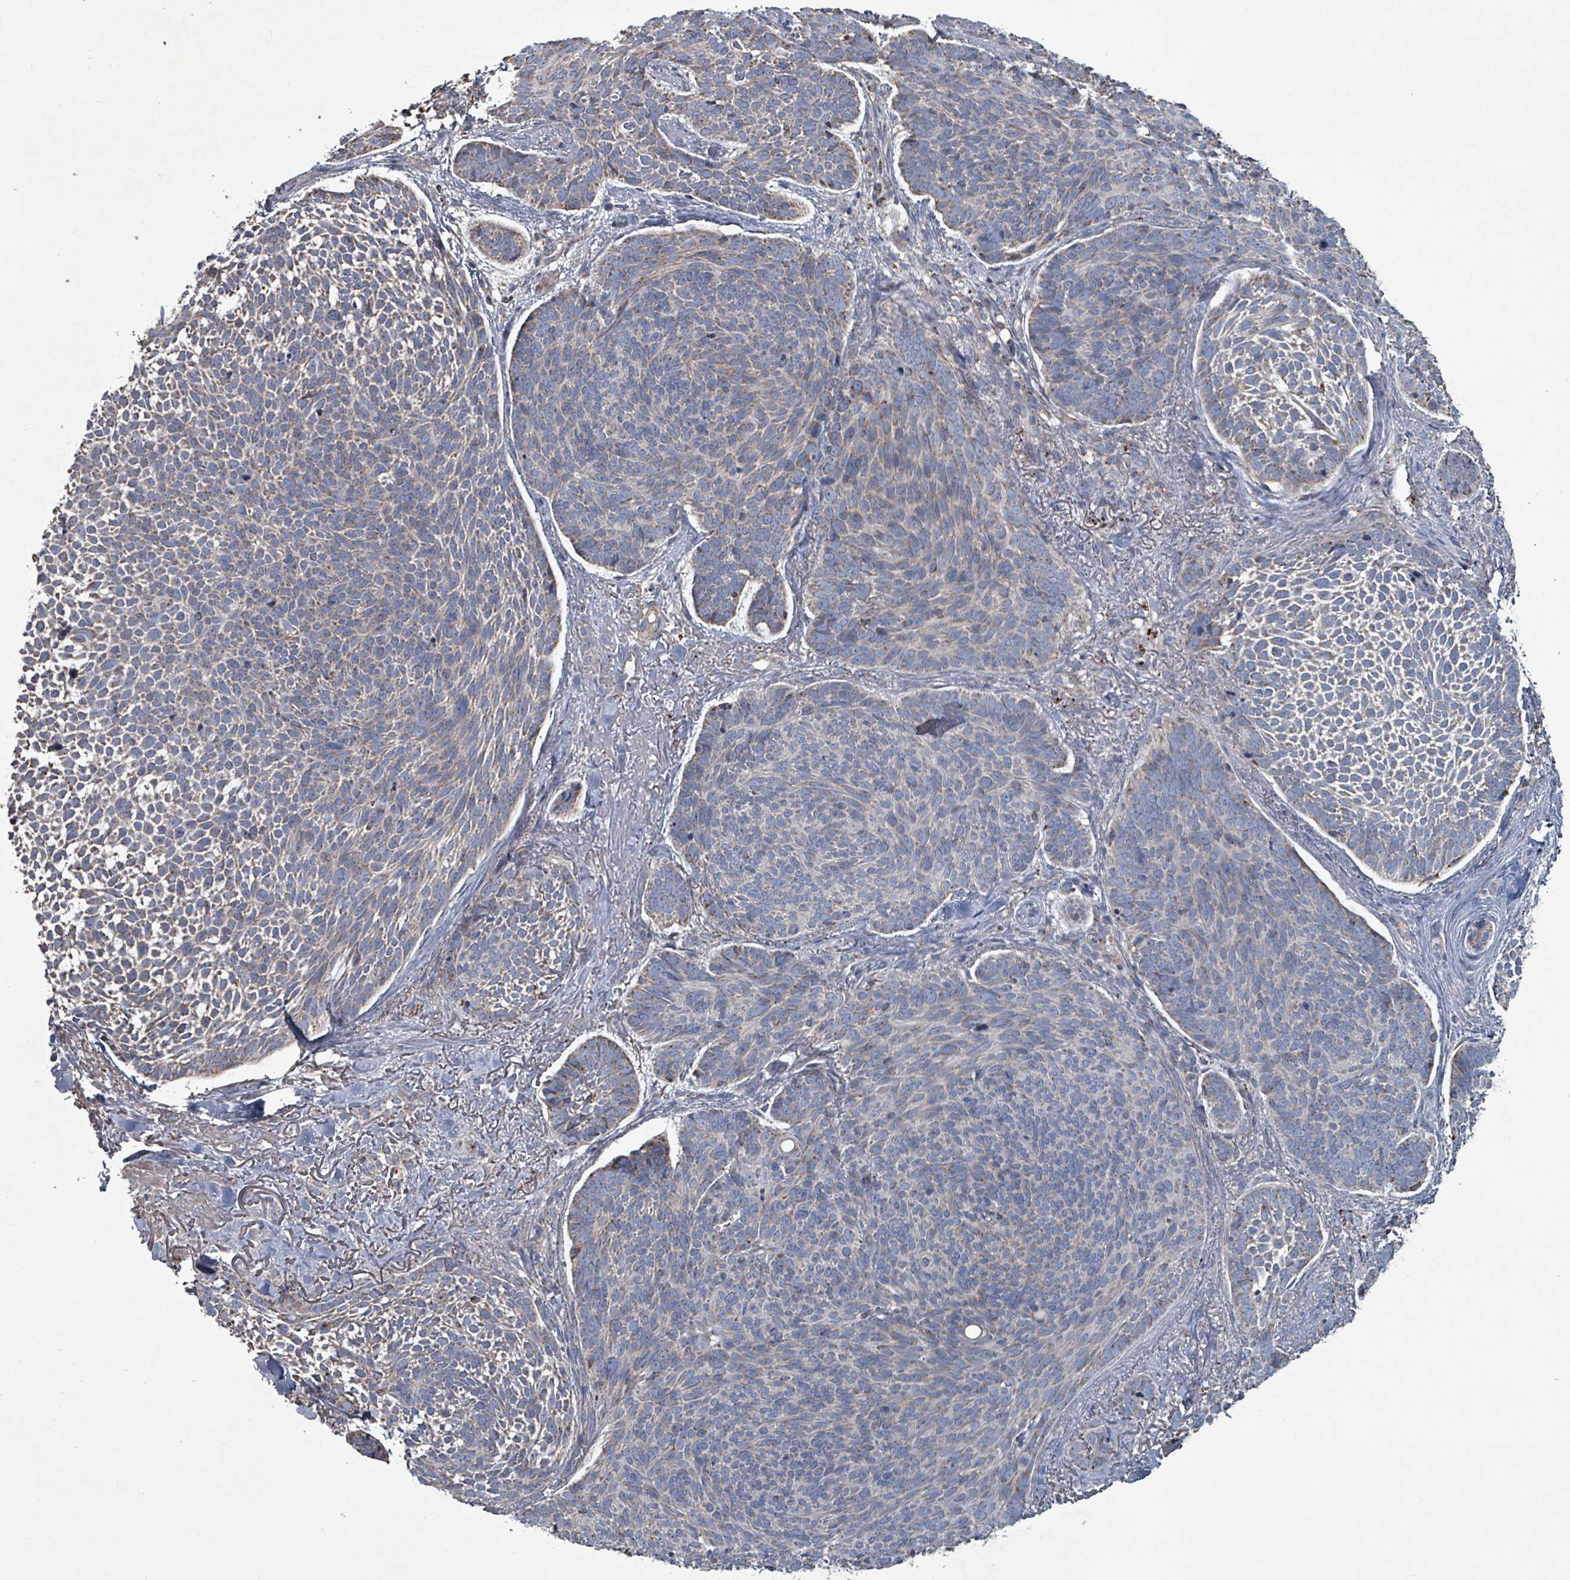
{"staining": {"intensity": "weak", "quantity": "25%-75%", "location": "cytoplasmic/membranous"}, "tissue": "skin cancer", "cell_type": "Tumor cells", "image_type": "cancer", "snomed": [{"axis": "morphology", "description": "Basal cell carcinoma"}, {"axis": "topography", "description": "Skin"}], "caption": "Approximately 25%-75% of tumor cells in human skin basal cell carcinoma show weak cytoplasmic/membranous protein positivity as visualized by brown immunohistochemical staining.", "gene": "ABHD18", "patient": {"sex": "male", "age": 70}}